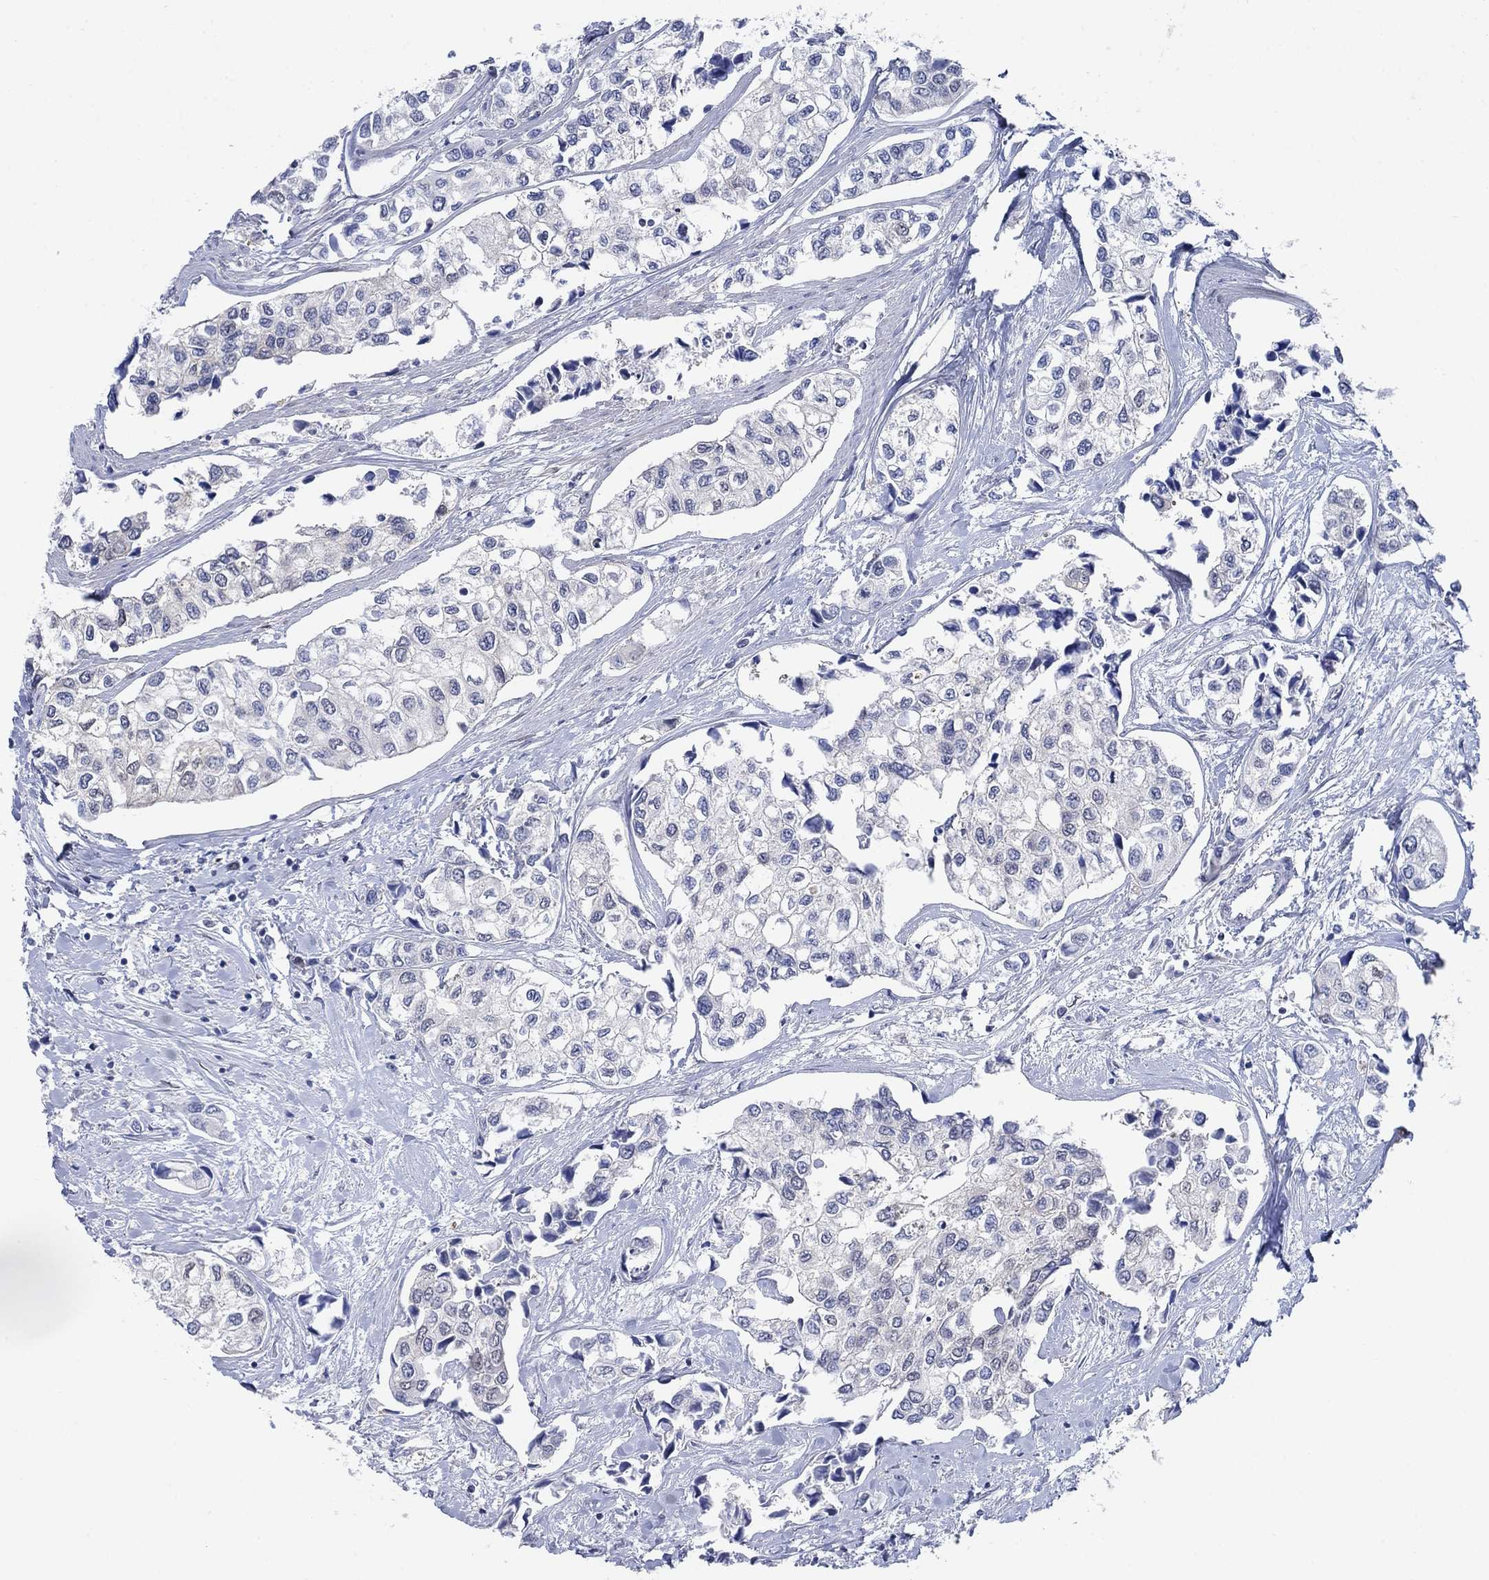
{"staining": {"intensity": "negative", "quantity": "none", "location": "none"}, "tissue": "urothelial cancer", "cell_type": "Tumor cells", "image_type": "cancer", "snomed": [{"axis": "morphology", "description": "Urothelial carcinoma, High grade"}, {"axis": "topography", "description": "Urinary bladder"}], "caption": "Tumor cells are negative for brown protein staining in urothelial carcinoma (high-grade). (DAB immunohistochemistry (IHC) visualized using brightfield microscopy, high magnification).", "gene": "MYO3A", "patient": {"sex": "male", "age": 73}}